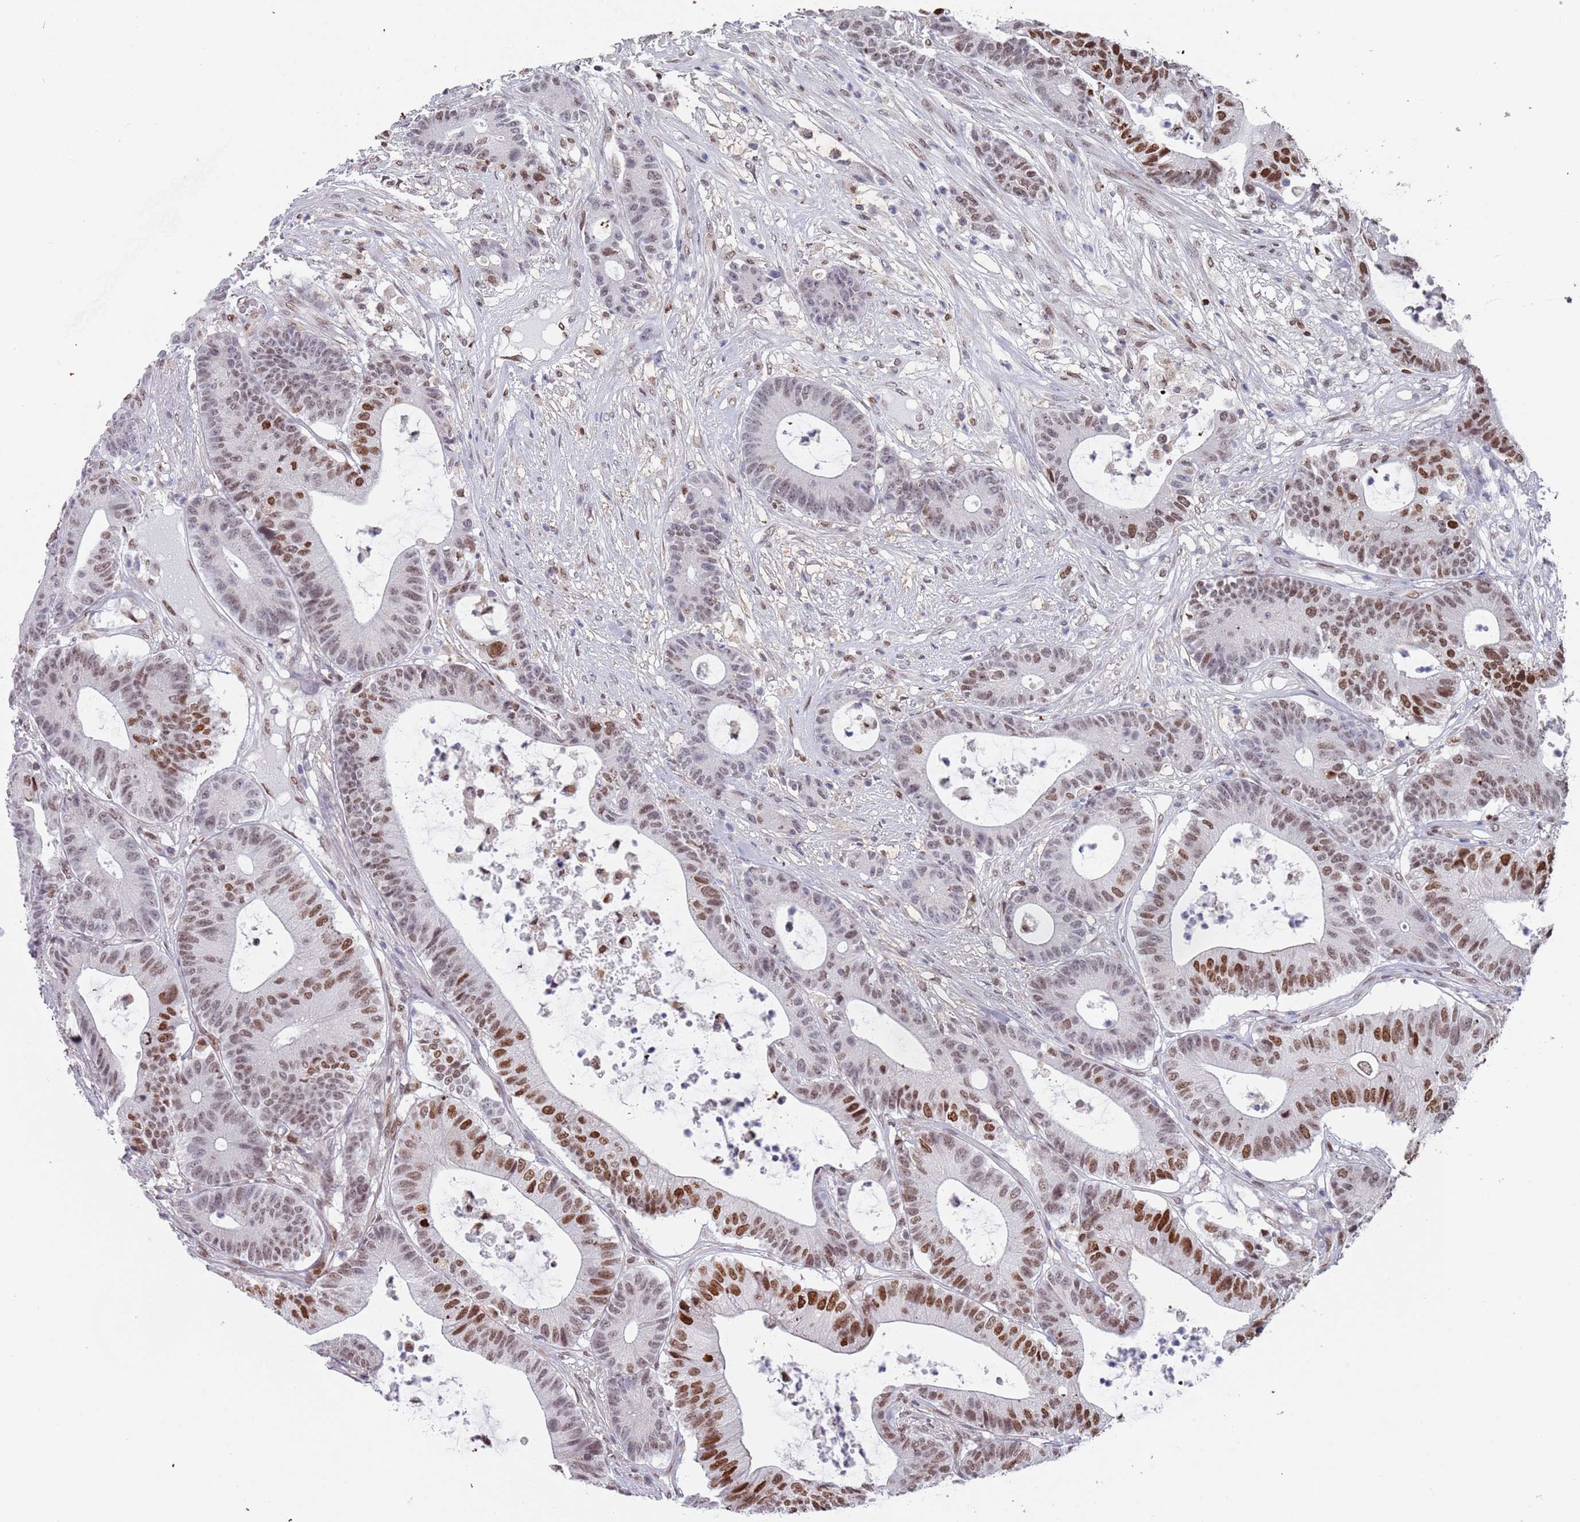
{"staining": {"intensity": "moderate", "quantity": "25%-75%", "location": "nuclear"}, "tissue": "colorectal cancer", "cell_type": "Tumor cells", "image_type": "cancer", "snomed": [{"axis": "morphology", "description": "Adenocarcinoma, NOS"}, {"axis": "topography", "description": "Colon"}], "caption": "Colorectal adenocarcinoma stained with a brown dye demonstrates moderate nuclear positive expression in approximately 25%-75% of tumor cells.", "gene": "MFSD12", "patient": {"sex": "female", "age": 84}}